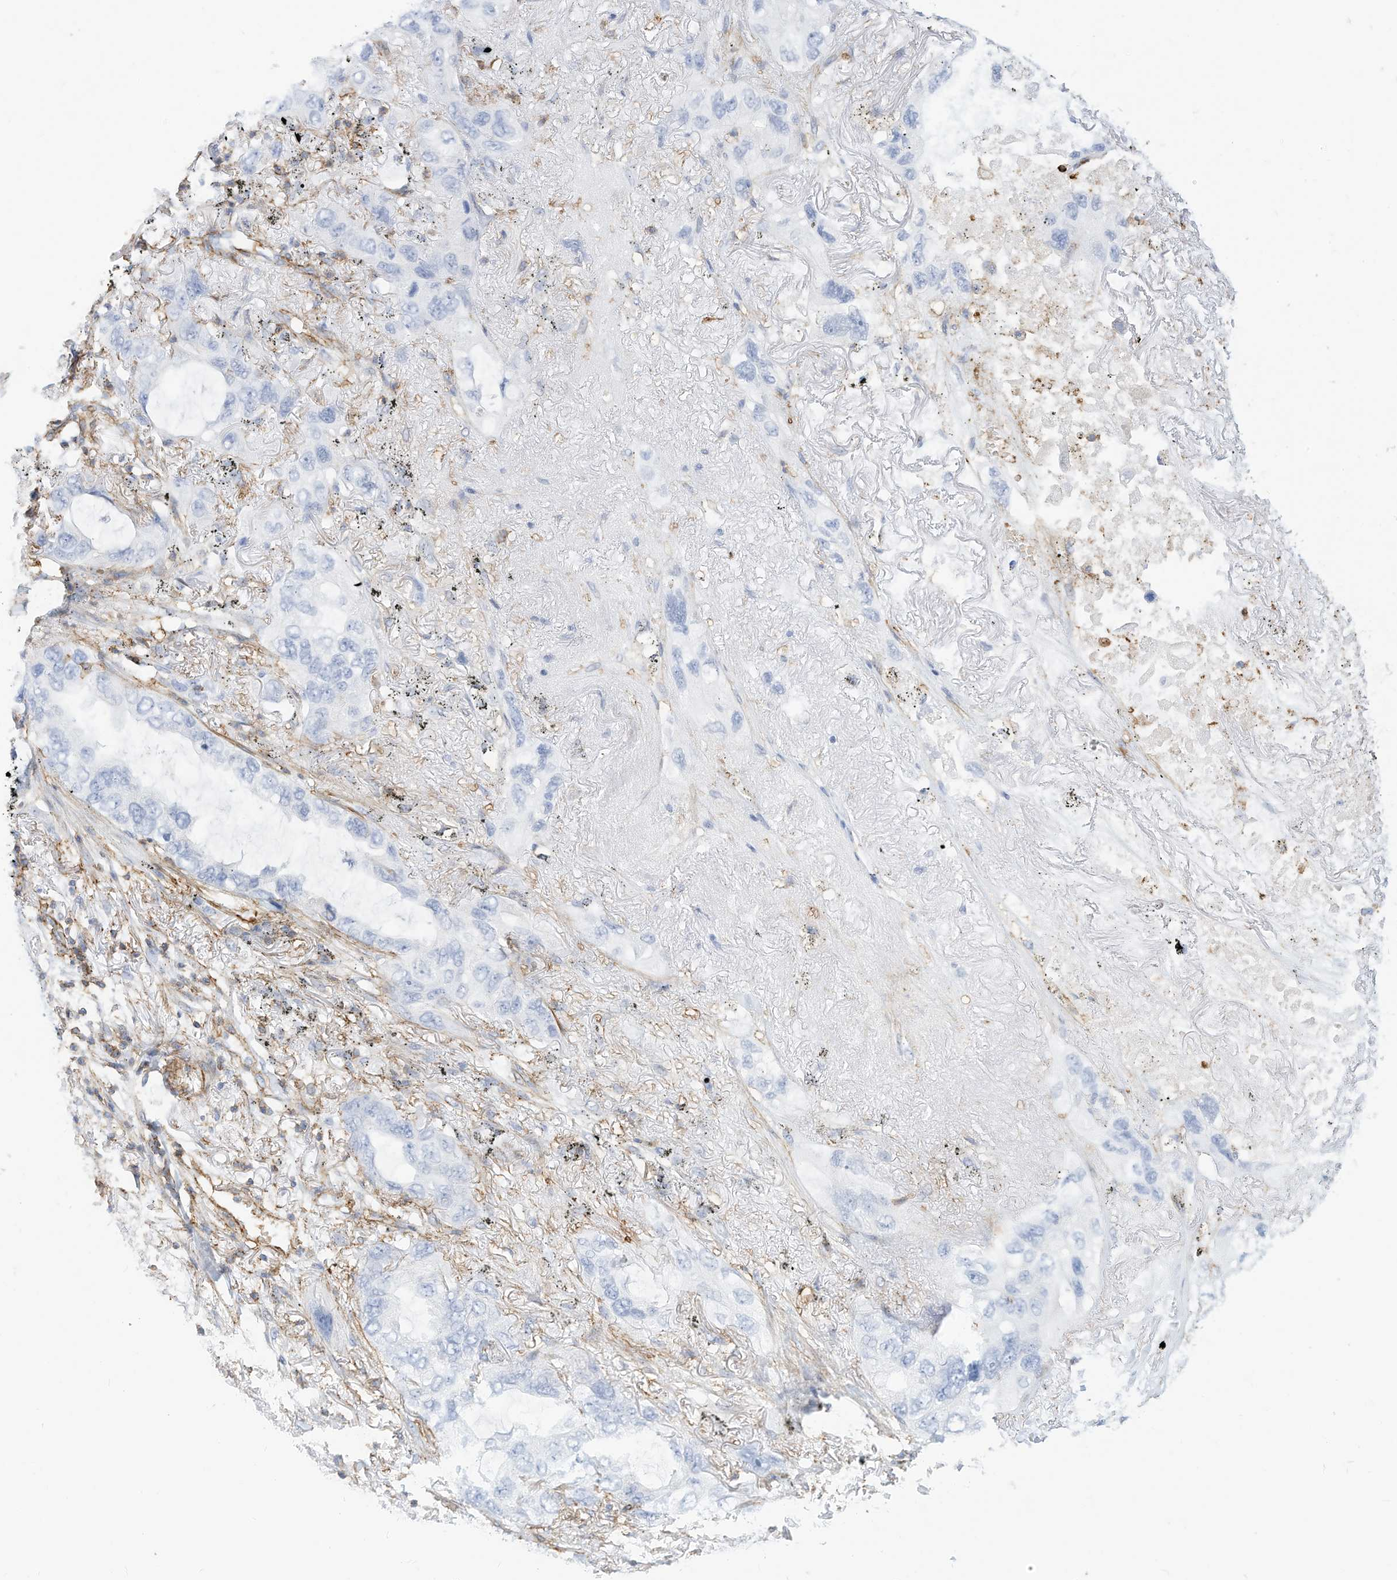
{"staining": {"intensity": "negative", "quantity": "none", "location": "none"}, "tissue": "lung cancer", "cell_type": "Tumor cells", "image_type": "cancer", "snomed": [{"axis": "morphology", "description": "Squamous cell carcinoma, NOS"}, {"axis": "topography", "description": "Lung"}], "caption": "Tumor cells show no significant staining in squamous cell carcinoma (lung).", "gene": "TXNDC9", "patient": {"sex": "female", "age": 73}}